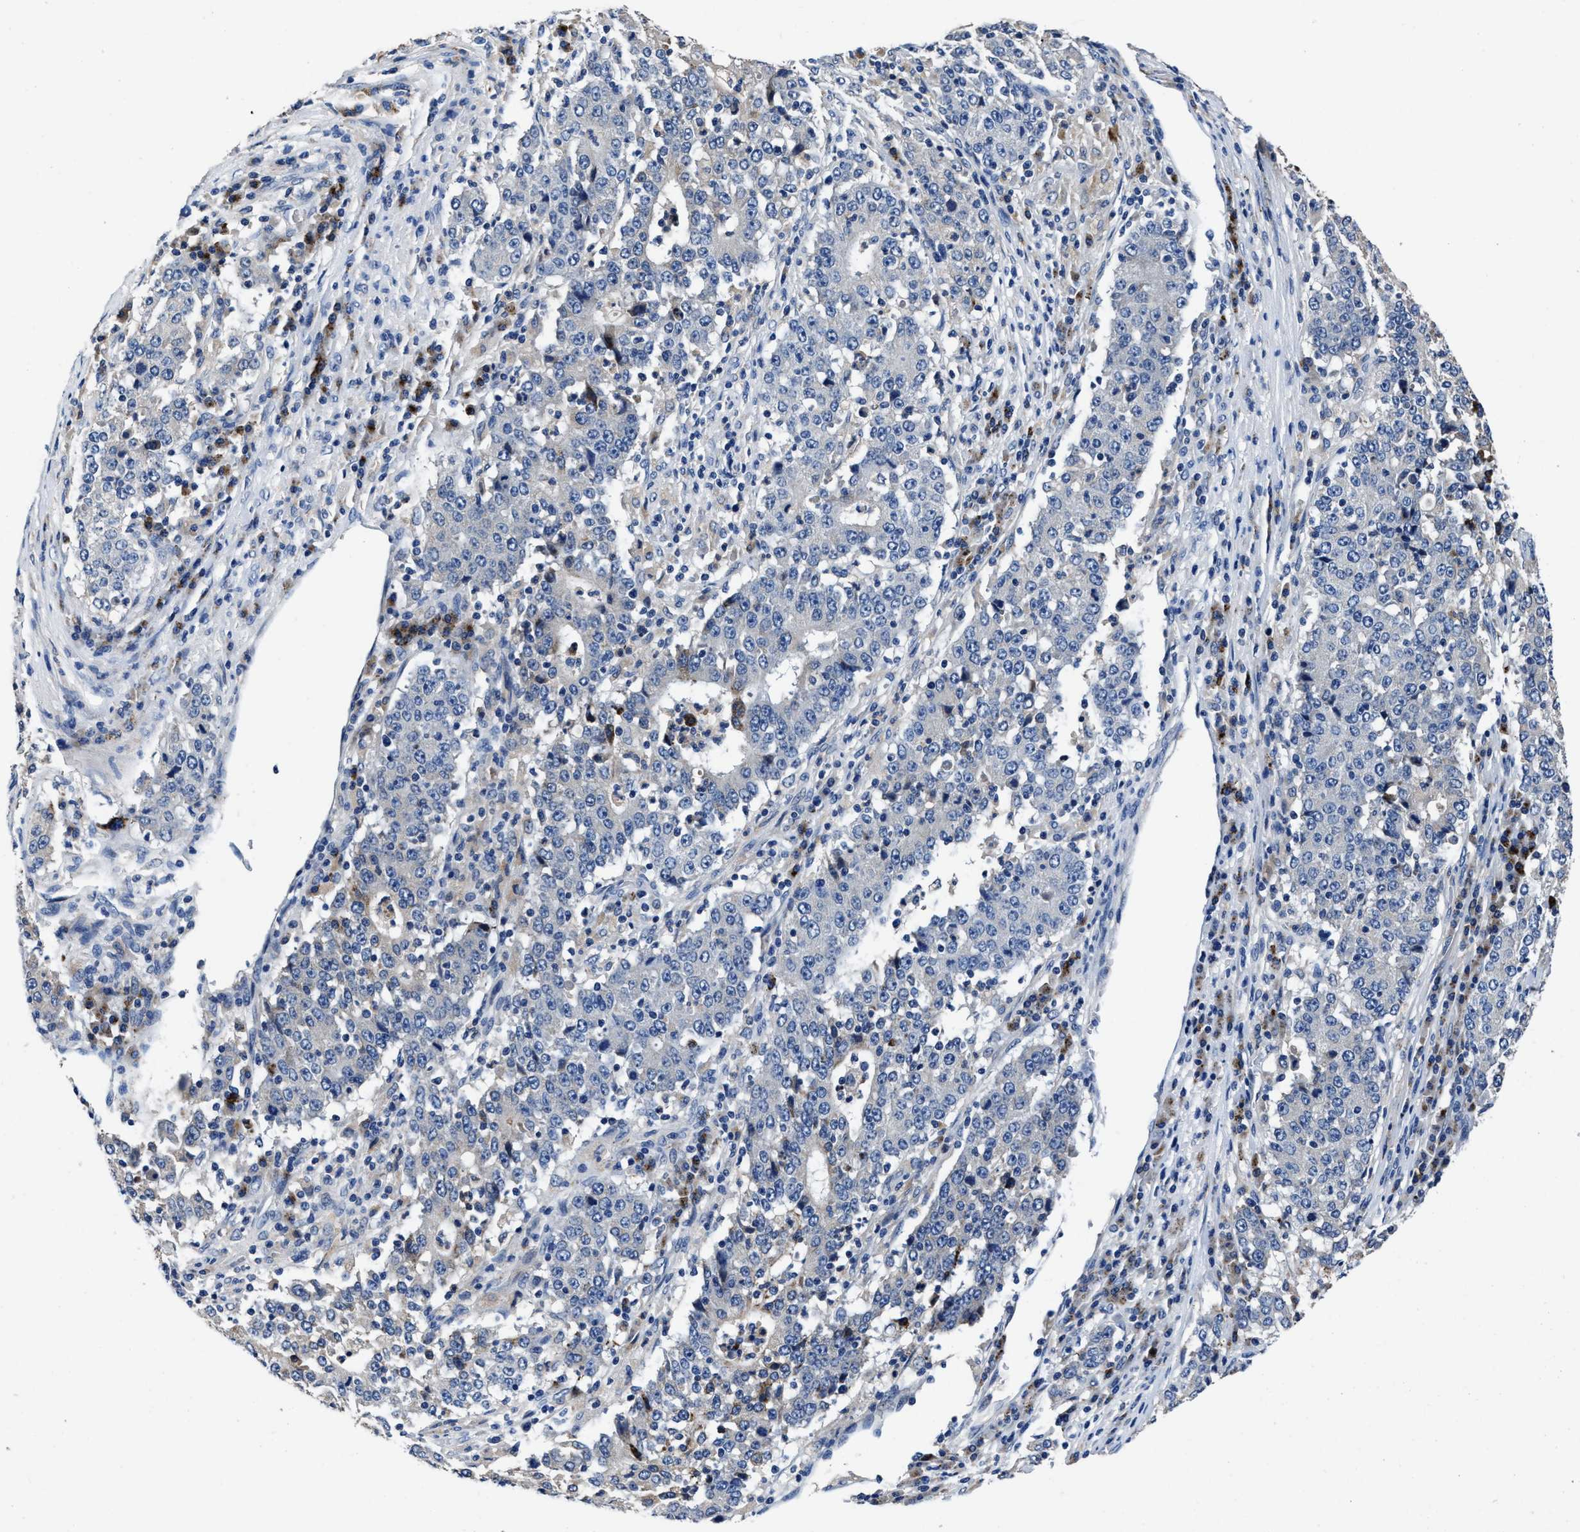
{"staining": {"intensity": "negative", "quantity": "none", "location": "none"}, "tissue": "stomach cancer", "cell_type": "Tumor cells", "image_type": "cancer", "snomed": [{"axis": "morphology", "description": "Adenocarcinoma, NOS"}, {"axis": "topography", "description": "Stomach"}], "caption": "There is no significant staining in tumor cells of stomach cancer (adenocarcinoma).", "gene": "UBR4", "patient": {"sex": "male", "age": 59}}